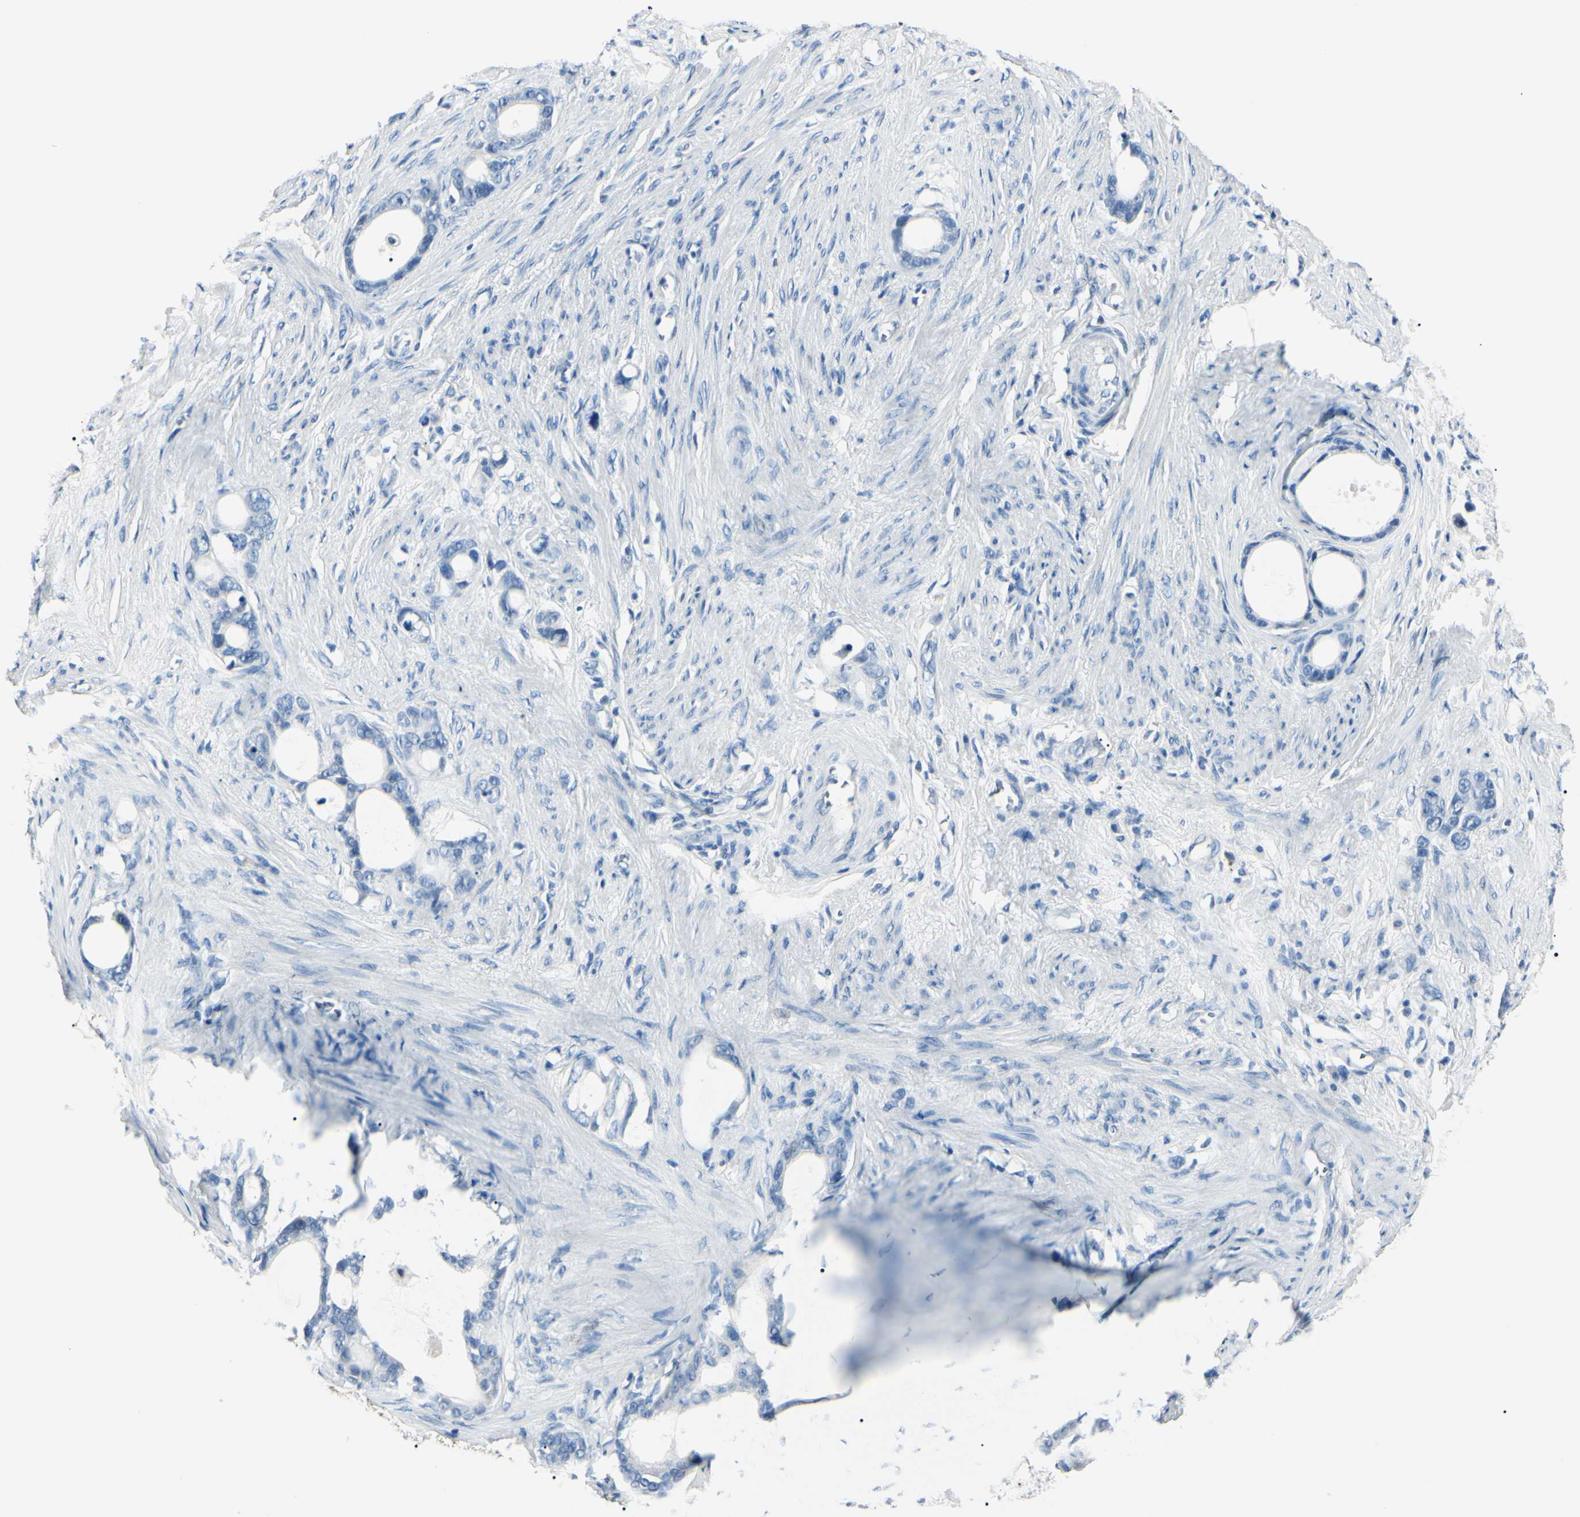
{"staining": {"intensity": "negative", "quantity": "none", "location": "none"}, "tissue": "stomach cancer", "cell_type": "Tumor cells", "image_type": "cancer", "snomed": [{"axis": "morphology", "description": "Adenocarcinoma, NOS"}, {"axis": "topography", "description": "Stomach"}], "caption": "An immunohistochemistry histopathology image of stomach cancer (adenocarcinoma) is shown. There is no staining in tumor cells of stomach cancer (adenocarcinoma). (DAB (3,3'-diaminobenzidine) immunohistochemistry (IHC) with hematoxylin counter stain).", "gene": "CA2", "patient": {"sex": "female", "age": 75}}